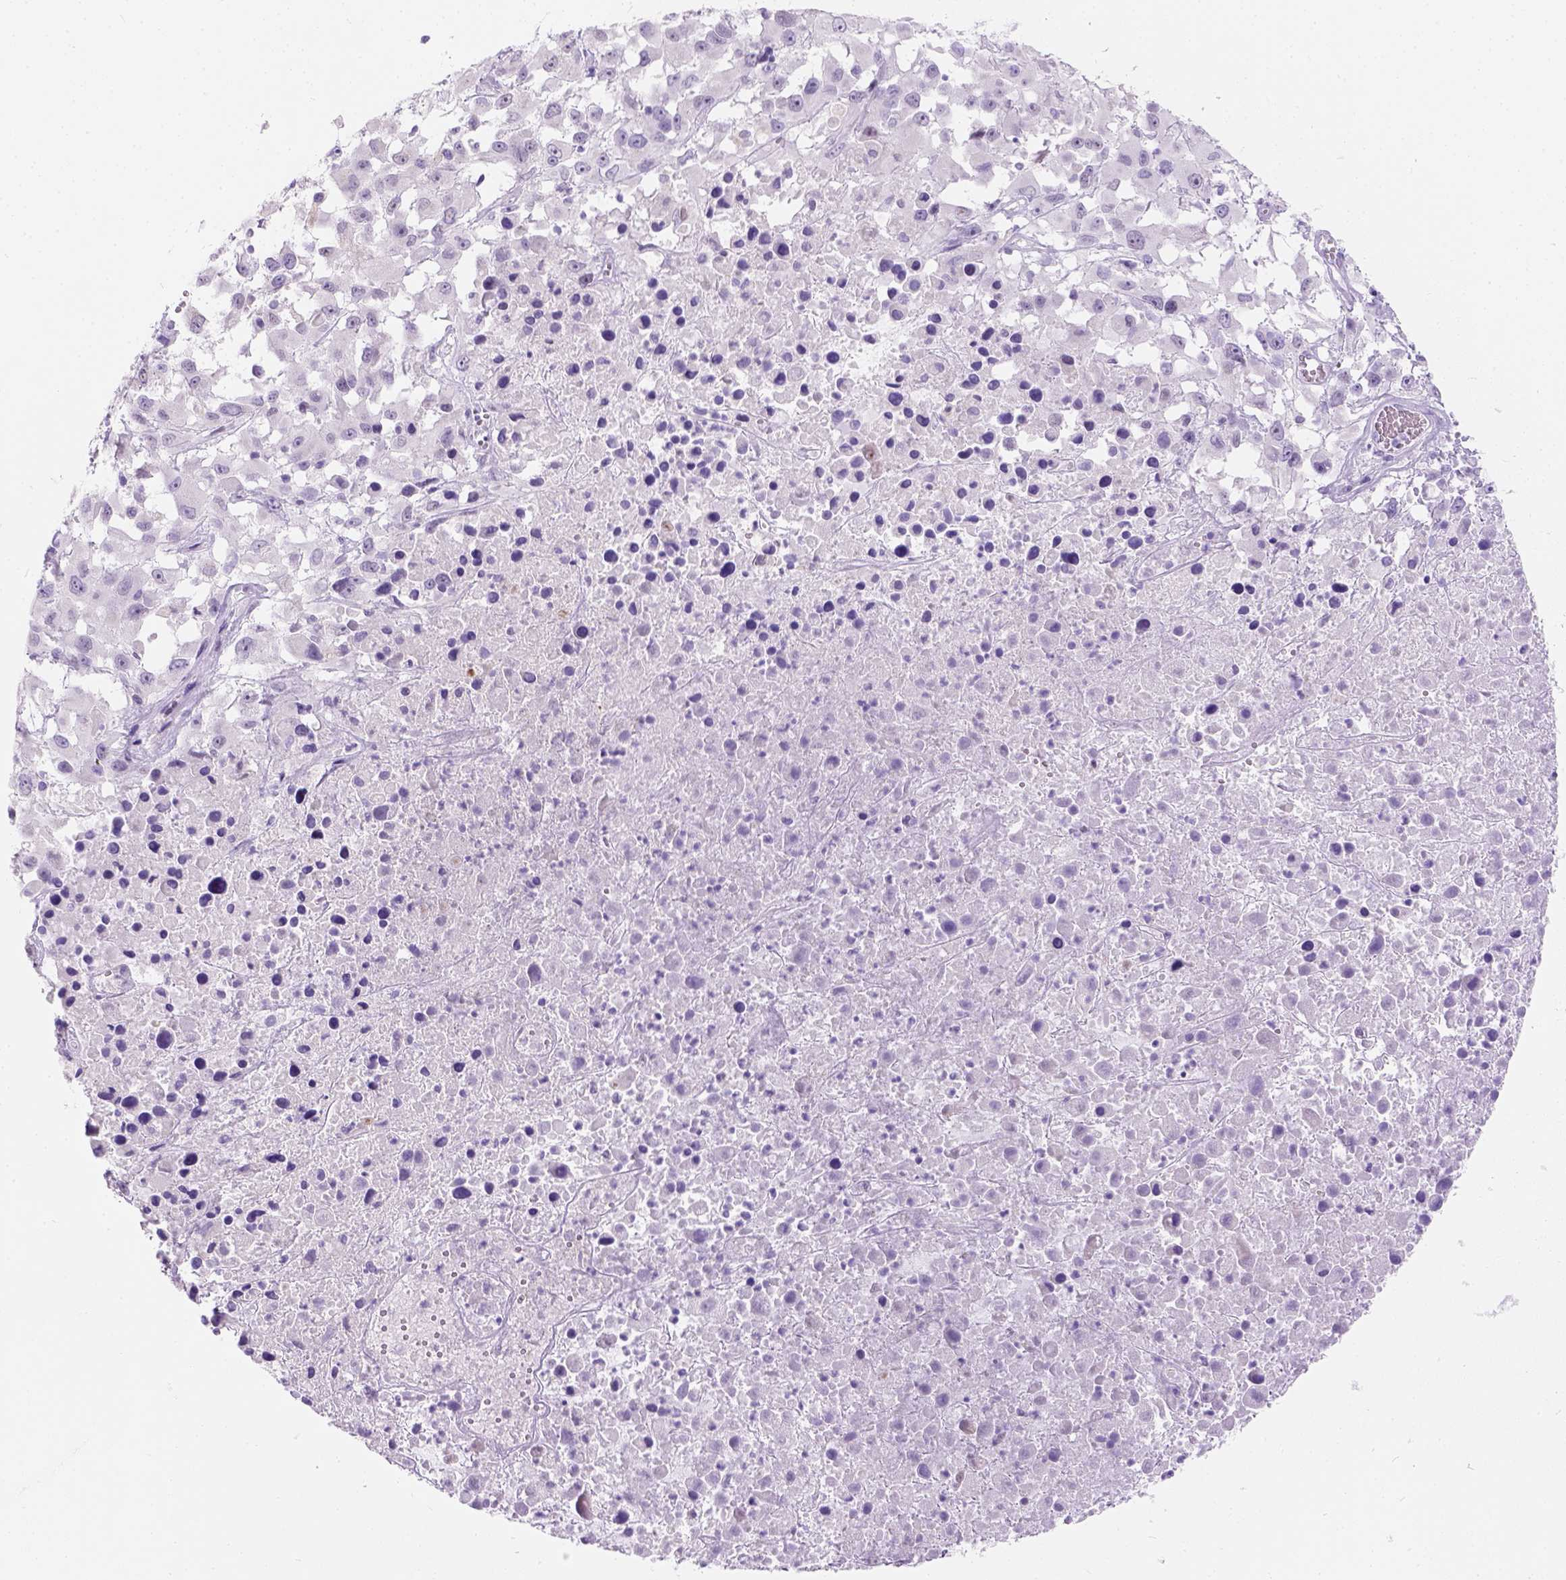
{"staining": {"intensity": "negative", "quantity": "none", "location": "none"}, "tissue": "melanoma", "cell_type": "Tumor cells", "image_type": "cancer", "snomed": [{"axis": "morphology", "description": "Malignant melanoma, Metastatic site"}, {"axis": "topography", "description": "Soft tissue"}], "caption": "Immunohistochemical staining of human melanoma reveals no significant staining in tumor cells.", "gene": "PHF7", "patient": {"sex": "male", "age": 50}}